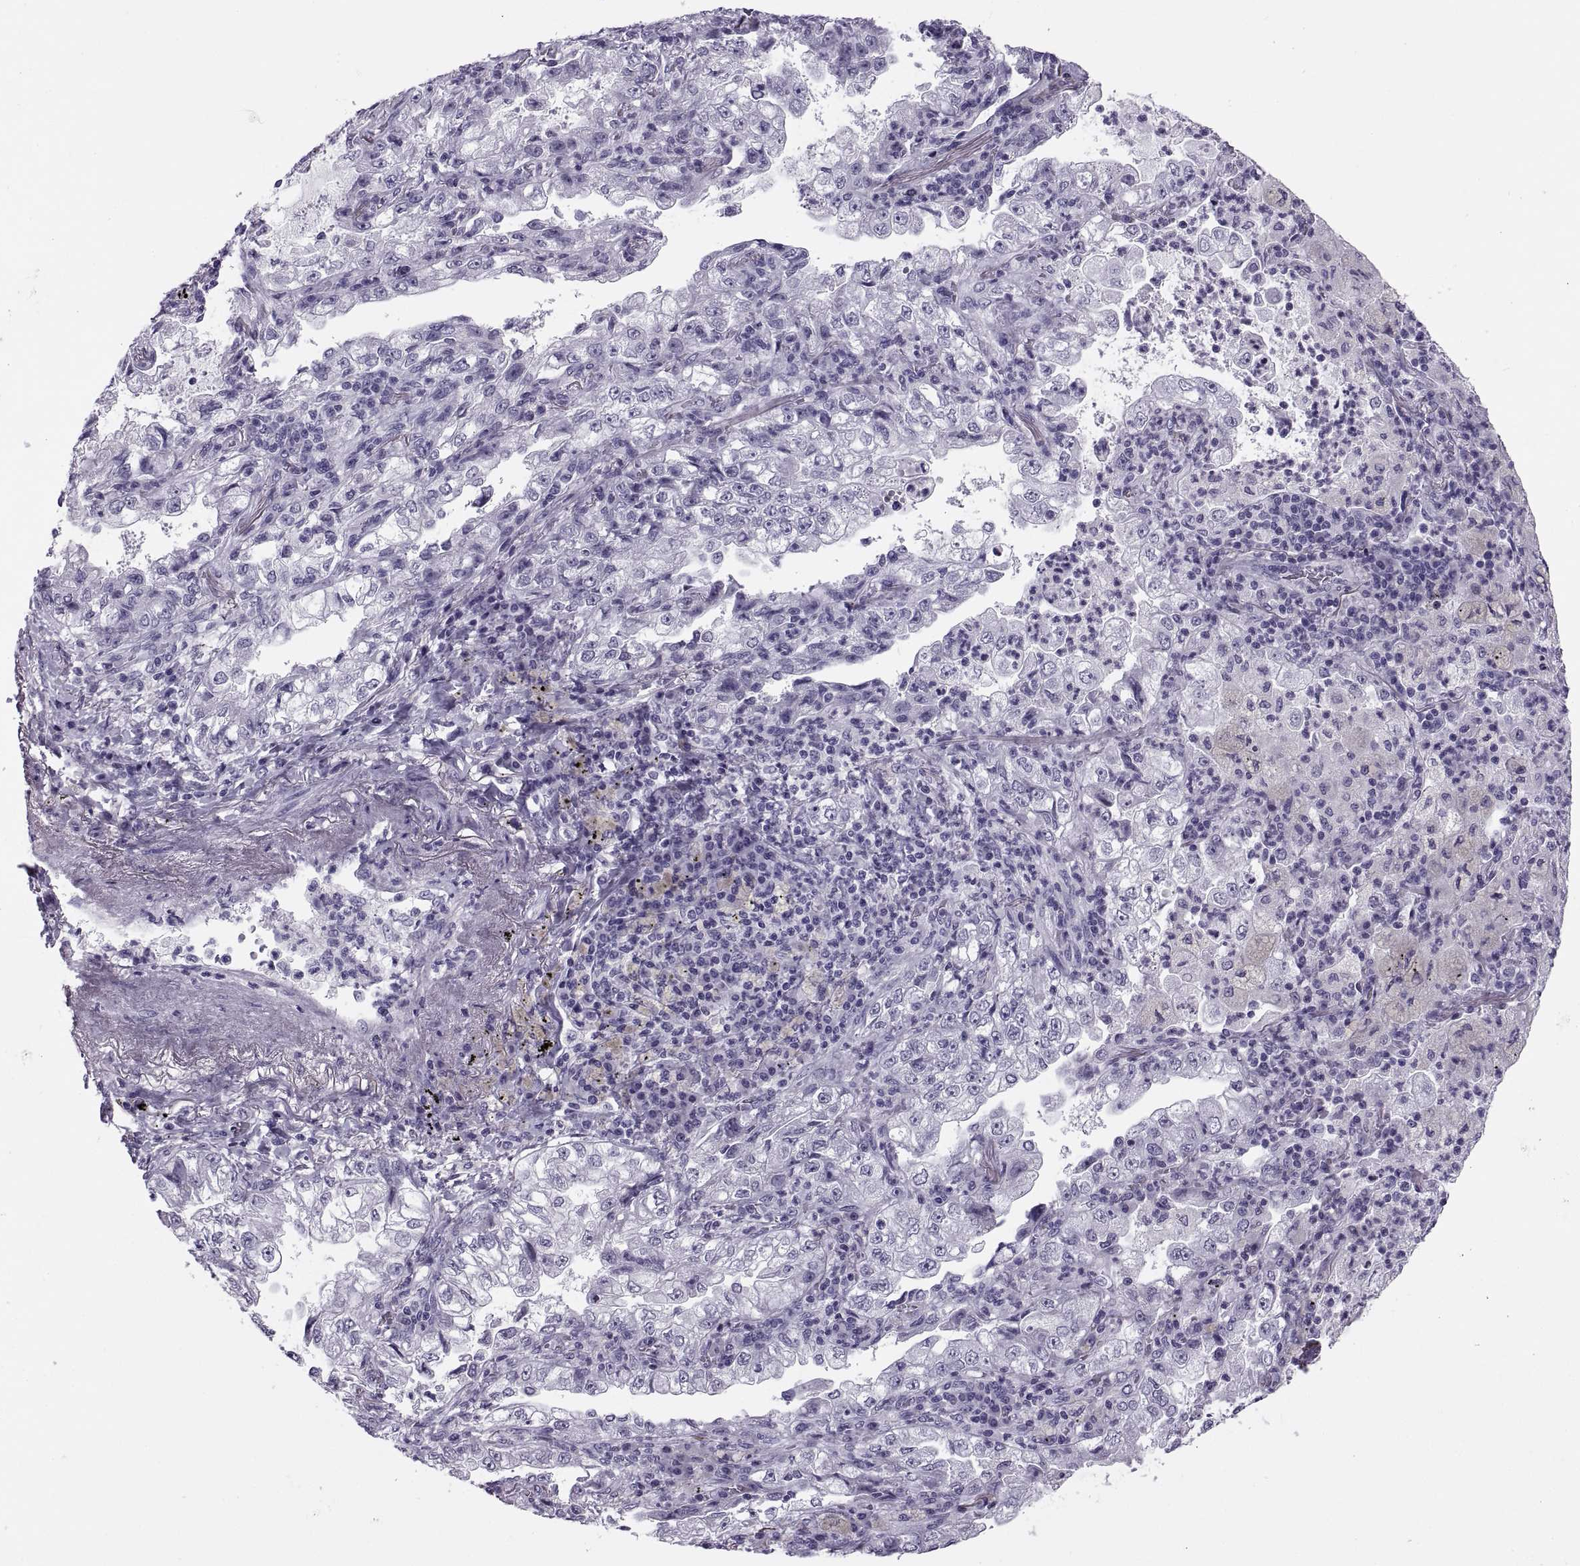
{"staining": {"intensity": "negative", "quantity": "none", "location": "none"}, "tissue": "lung cancer", "cell_type": "Tumor cells", "image_type": "cancer", "snomed": [{"axis": "morphology", "description": "Adenocarcinoma, NOS"}, {"axis": "topography", "description": "Lung"}], "caption": "Micrograph shows no protein staining in tumor cells of lung cancer tissue.", "gene": "SYNGR4", "patient": {"sex": "female", "age": 73}}